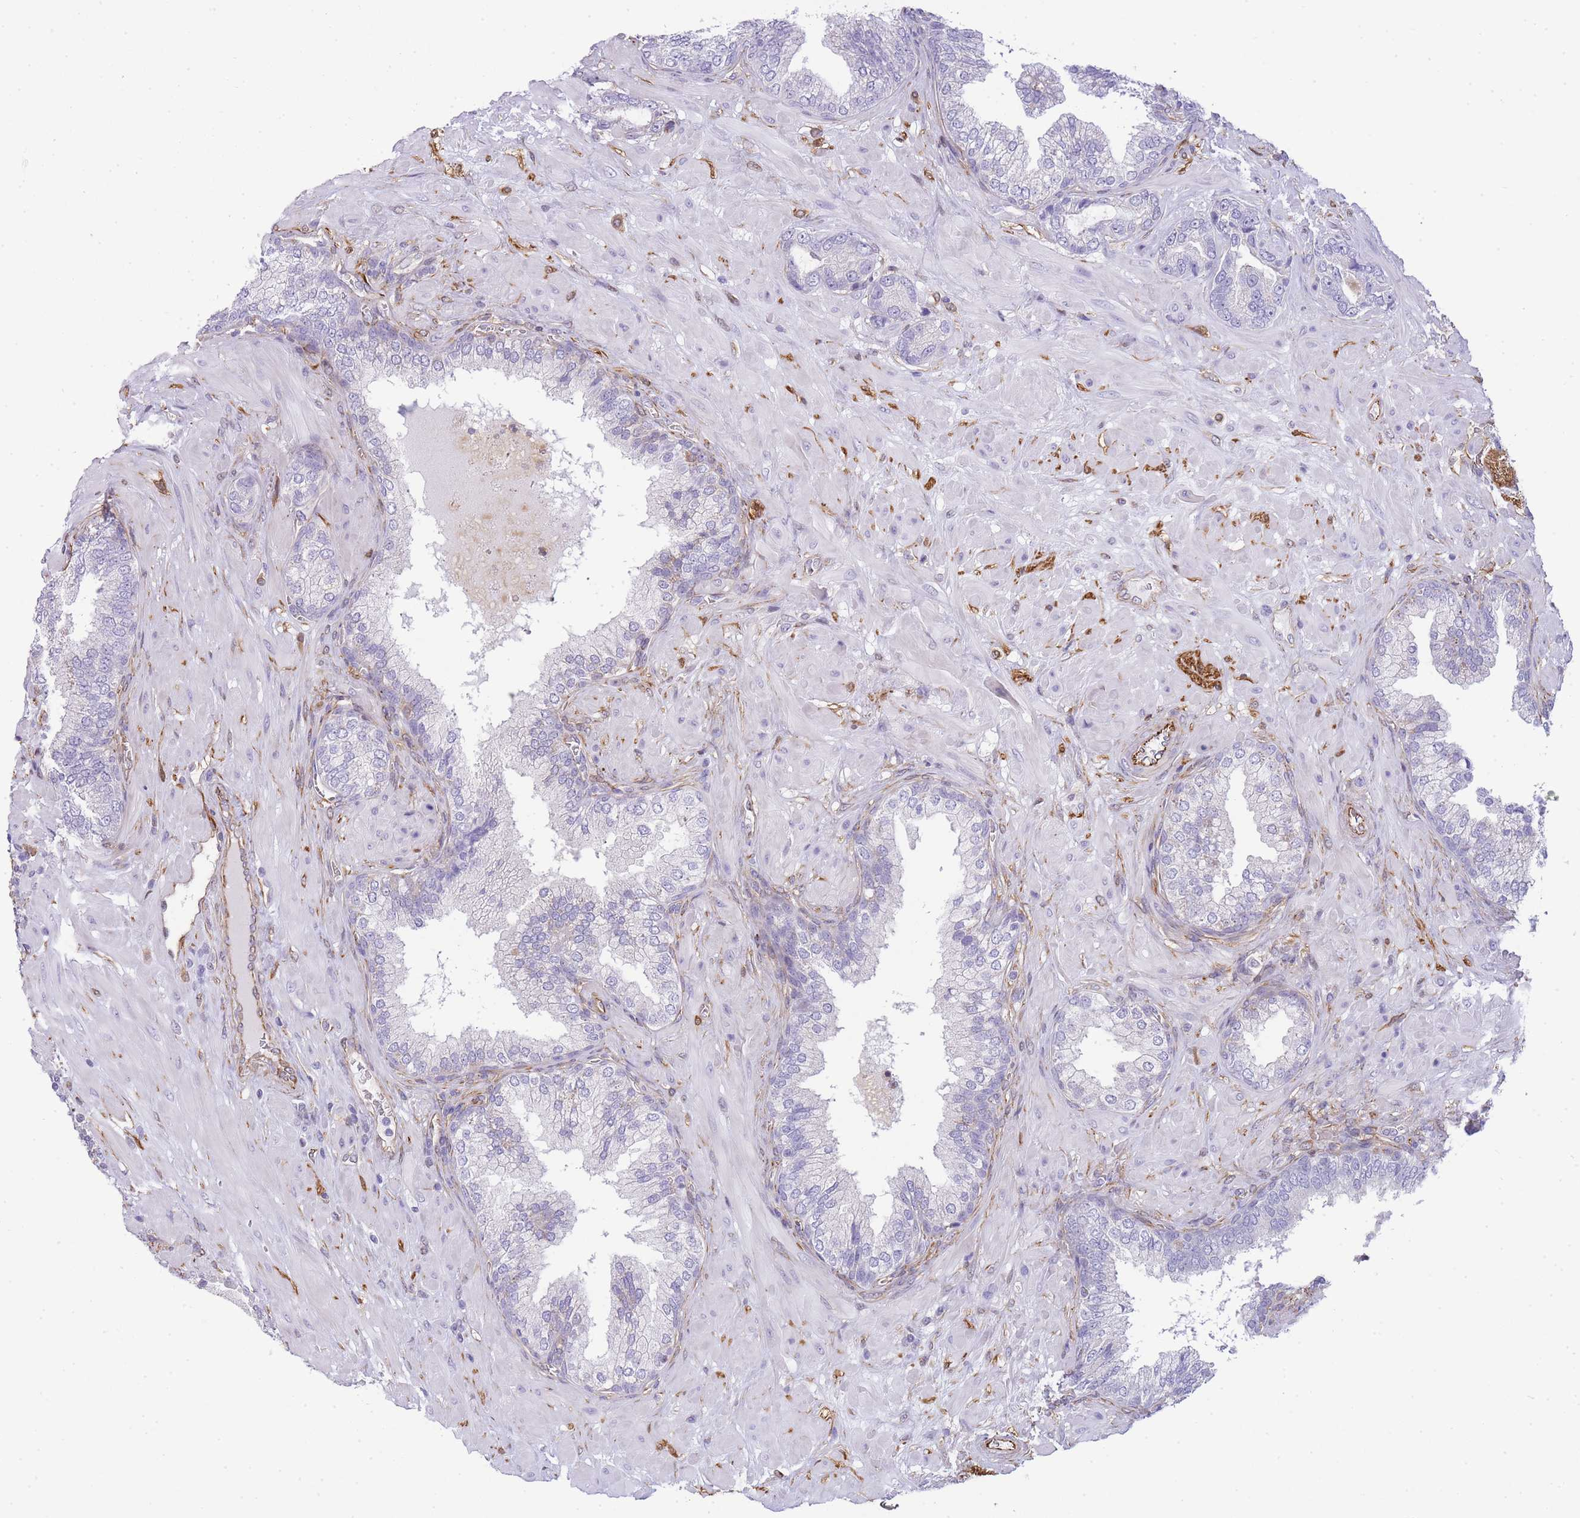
{"staining": {"intensity": "strong", "quantity": "<25%", "location": "cytoplasmic/membranous"}, "tissue": "prostate cancer", "cell_type": "Tumor cells", "image_type": "cancer", "snomed": [{"axis": "morphology", "description": "Adenocarcinoma, High grade"}, {"axis": "topography", "description": "Prostate"}], "caption": "Prostate adenocarcinoma (high-grade) was stained to show a protein in brown. There is medium levels of strong cytoplasmic/membranous staining in about <25% of tumor cells. The protein of interest is stained brown, and the nuclei are stained in blue (DAB (3,3'-diaminobenzidine) IHC with brightfield microscopy, high magnification).", "gene": "ECPAS", "patient": {"sex": "male", "age": 55}}